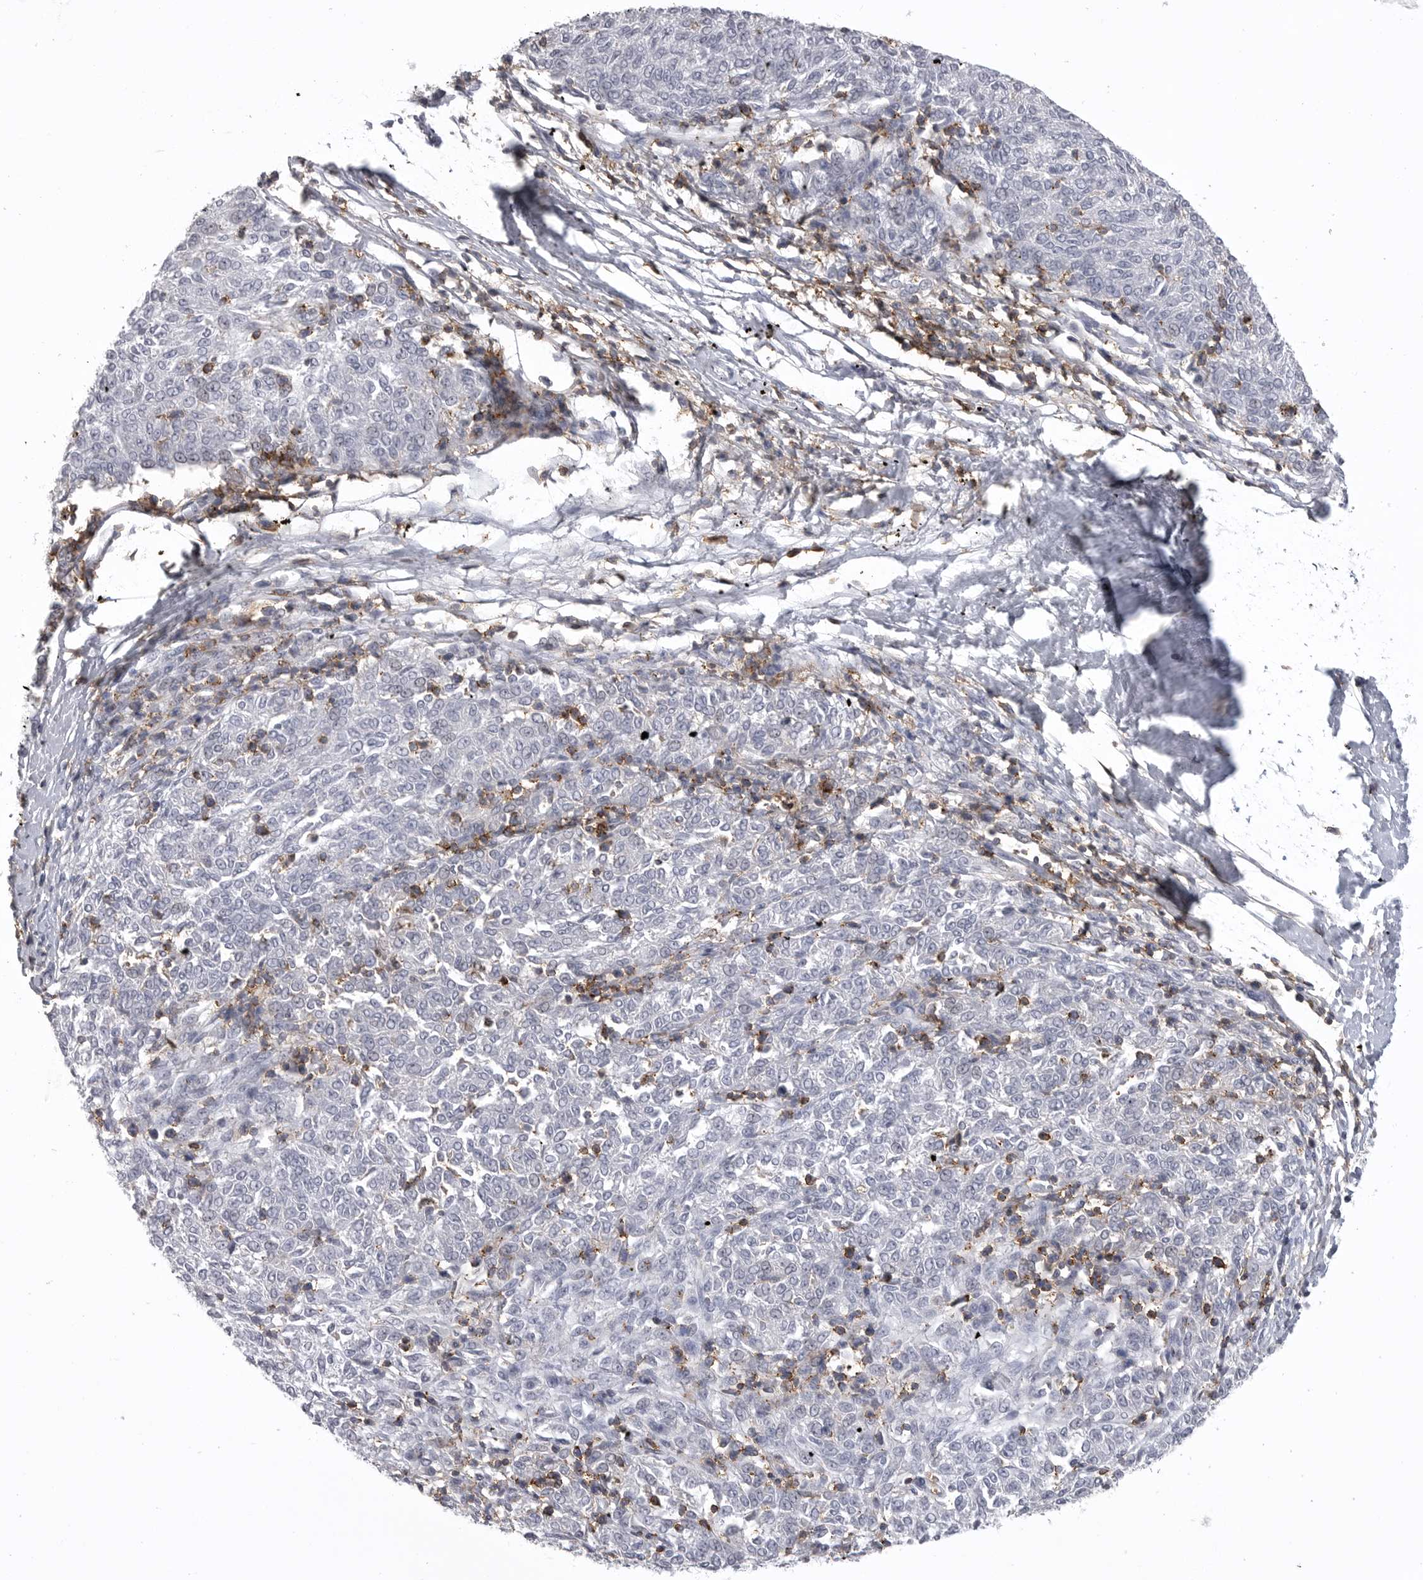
{"staining": {"intensity": "negative", "quantity": "none", "location": "none"}, "tissue": "melanoma", "cell_type": "Tumor cells", "image_type": "cancer", "snomed": [{"axis": "morphology", "description": "Malignant melanoma, NOS"}, {"axis": "topography", "description": "Skin"}], "caption": "Melanoma was stained to show a protein in brown. There is no significant expression in tumor cells. (DAB (3,3'-diaminobenzidine) IHC visualized using brightfield microscopy, high magnification).", "gene": "ITGAL", "patient": {"sex": "female", "age": 72}}